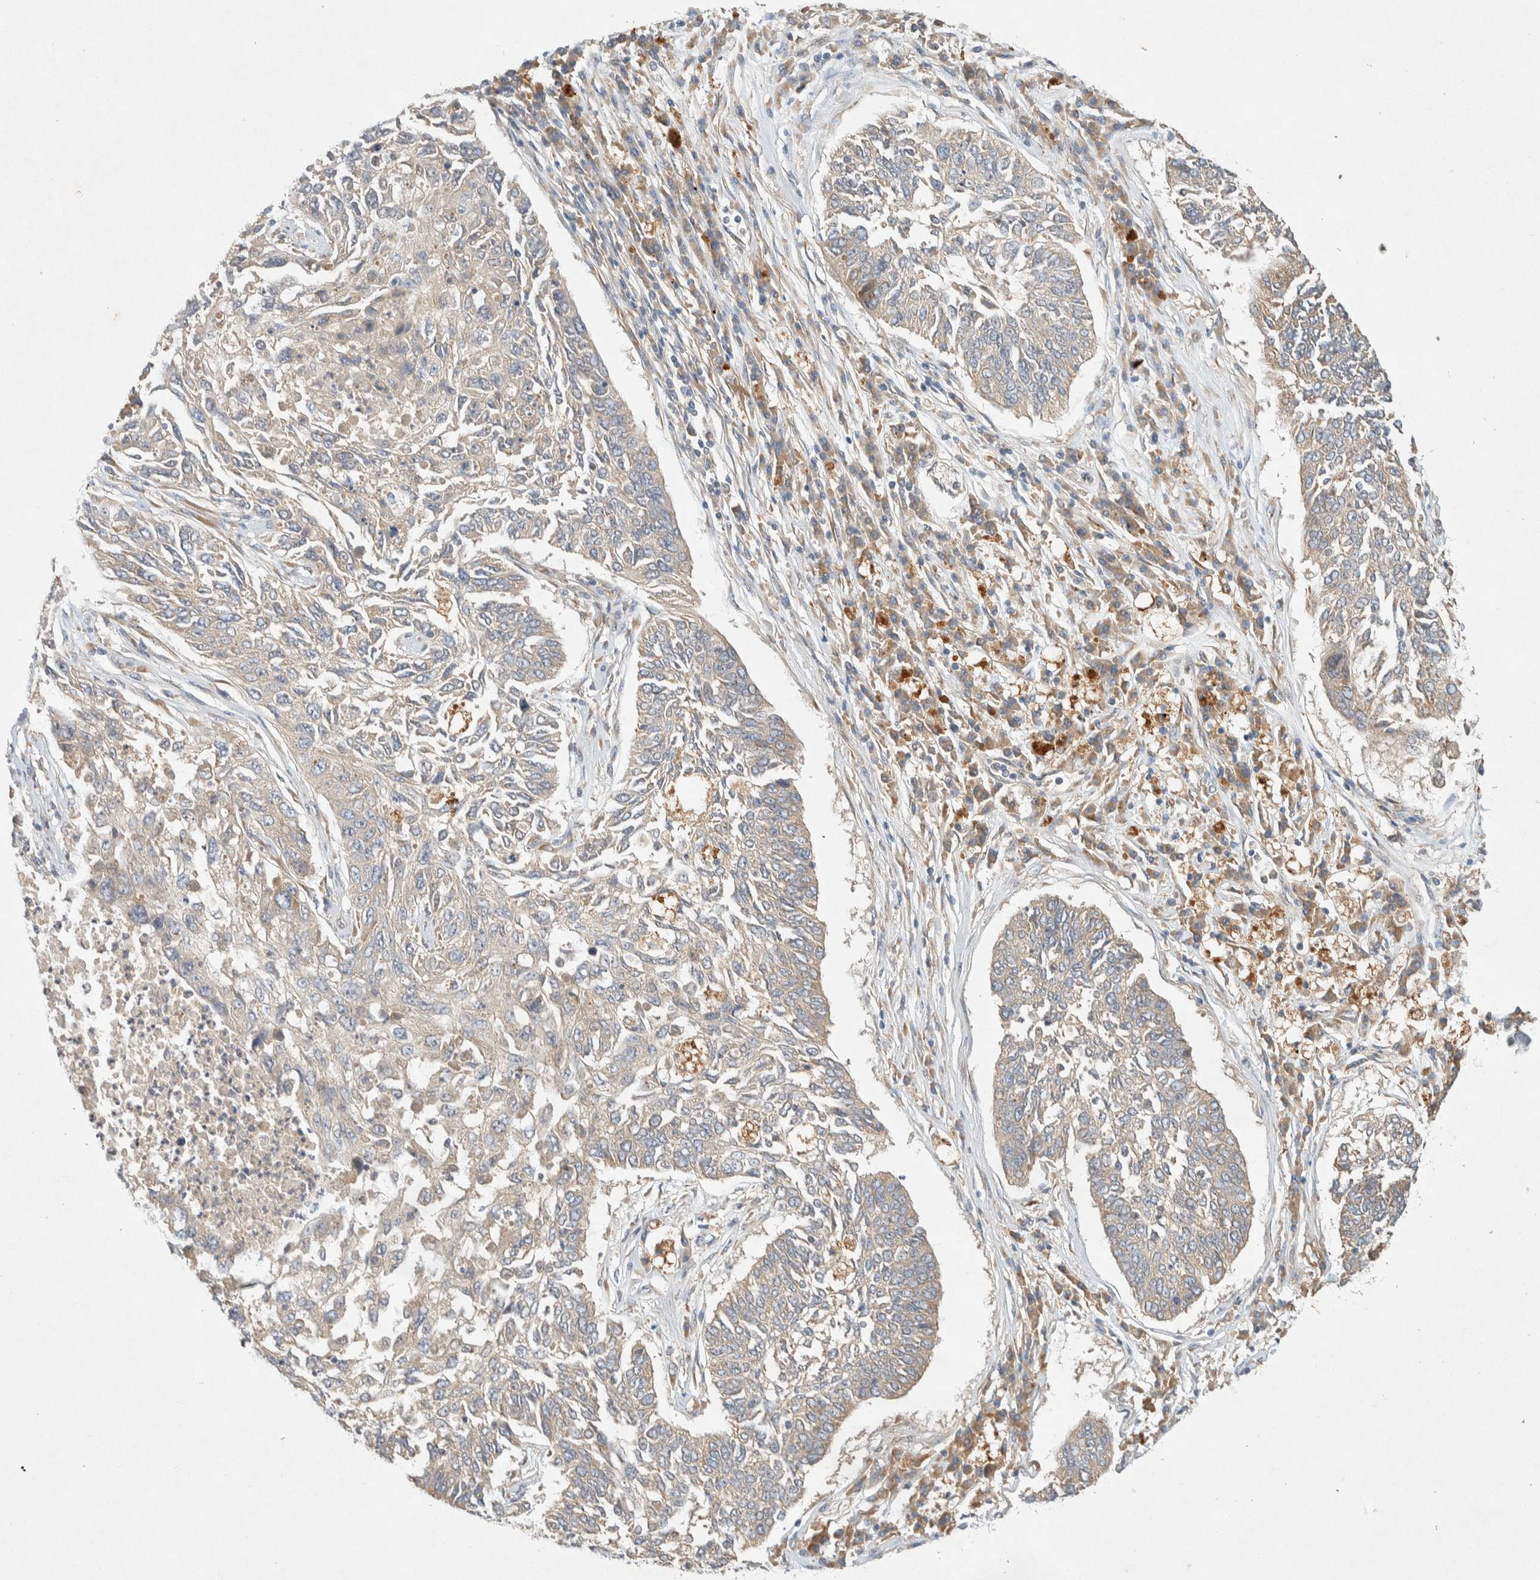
{"staining": {"intensity": "negative", "quantity": "none", "location": "none"}, "tissue": "lung cancer", "cell_type": "Tumor cells", "image_type": "cancer", "snomed": [{"axis": "morphology", "description": "Normal tissue, NOS"}, {"axis": "morphology", "description": "Squamous cell carcinoma, NOS"}, {"axis": "topography", "description": "Cartilage tissue"}, {"axis": "topography", "description": "Bronchus"}, {"axis": "topography", "description": "Lung"}], "caption": "This is a image of immunohistochemistry staining of lung cancer (squamous cell carcinoma), which shows no expression in tumor cells.", "gene": "PXK", "patient": {"sex": "female", "age": 49}}